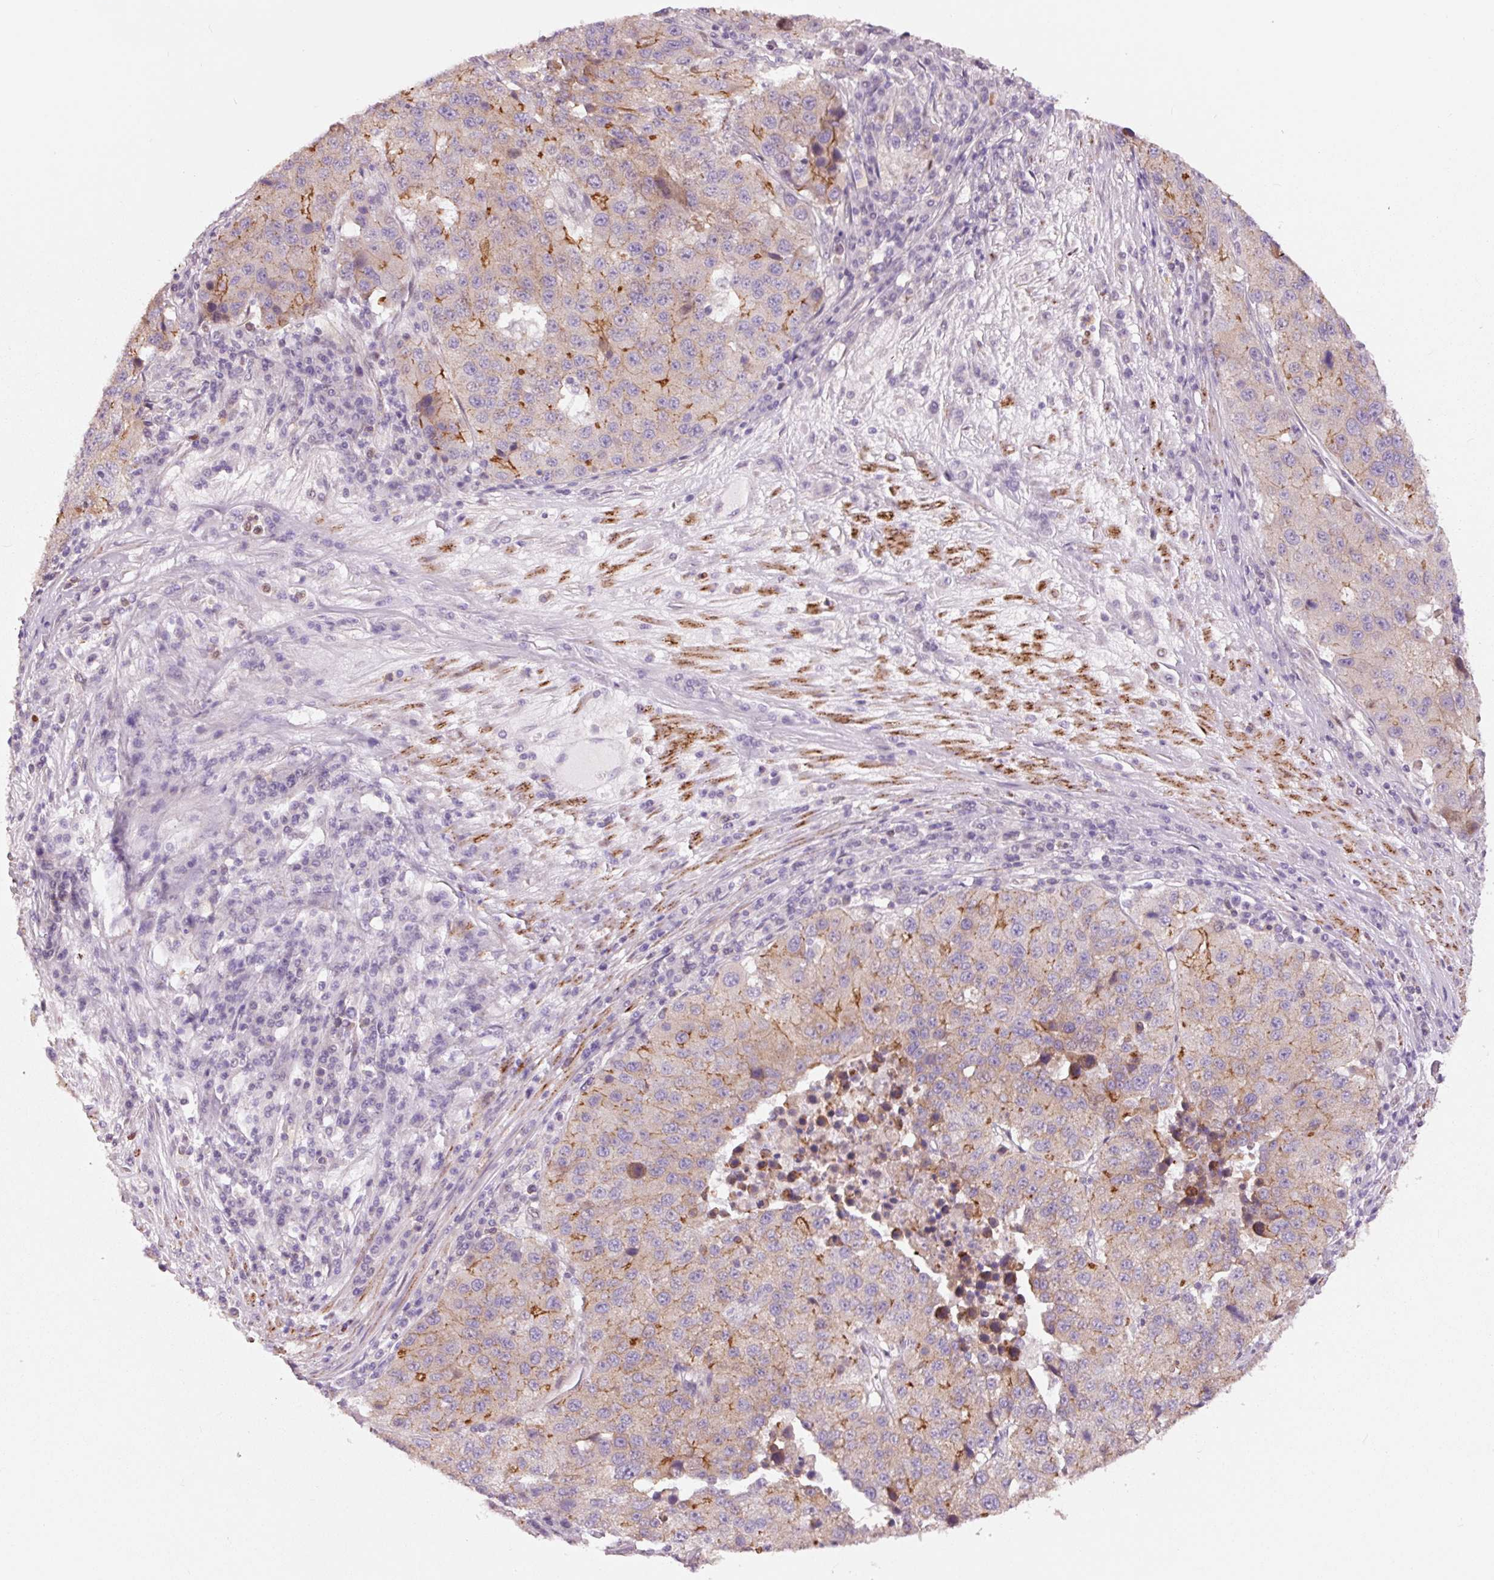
{"staining": {"intensity": "moderate", "quantity": "<25%", "location": "cytoplasmic/membranous"}, "tissue": "stomach cancer", "cell_type": "Tumor cells", "image_type": "cancer", "snomed": [{"axis": "morphology", "description": "Adenocarcinoma, NOS"}, {"axis": "topography", "description": "Stomach"}], "caption": "Immunohistochemical staining of stomach cancer exhibits low levels of moderate cytoplasmic/membranous protein positivity in about <25% of tumor cells.", "gene": "DAPP1", "patient": {"sex": "male", "age": 71}}